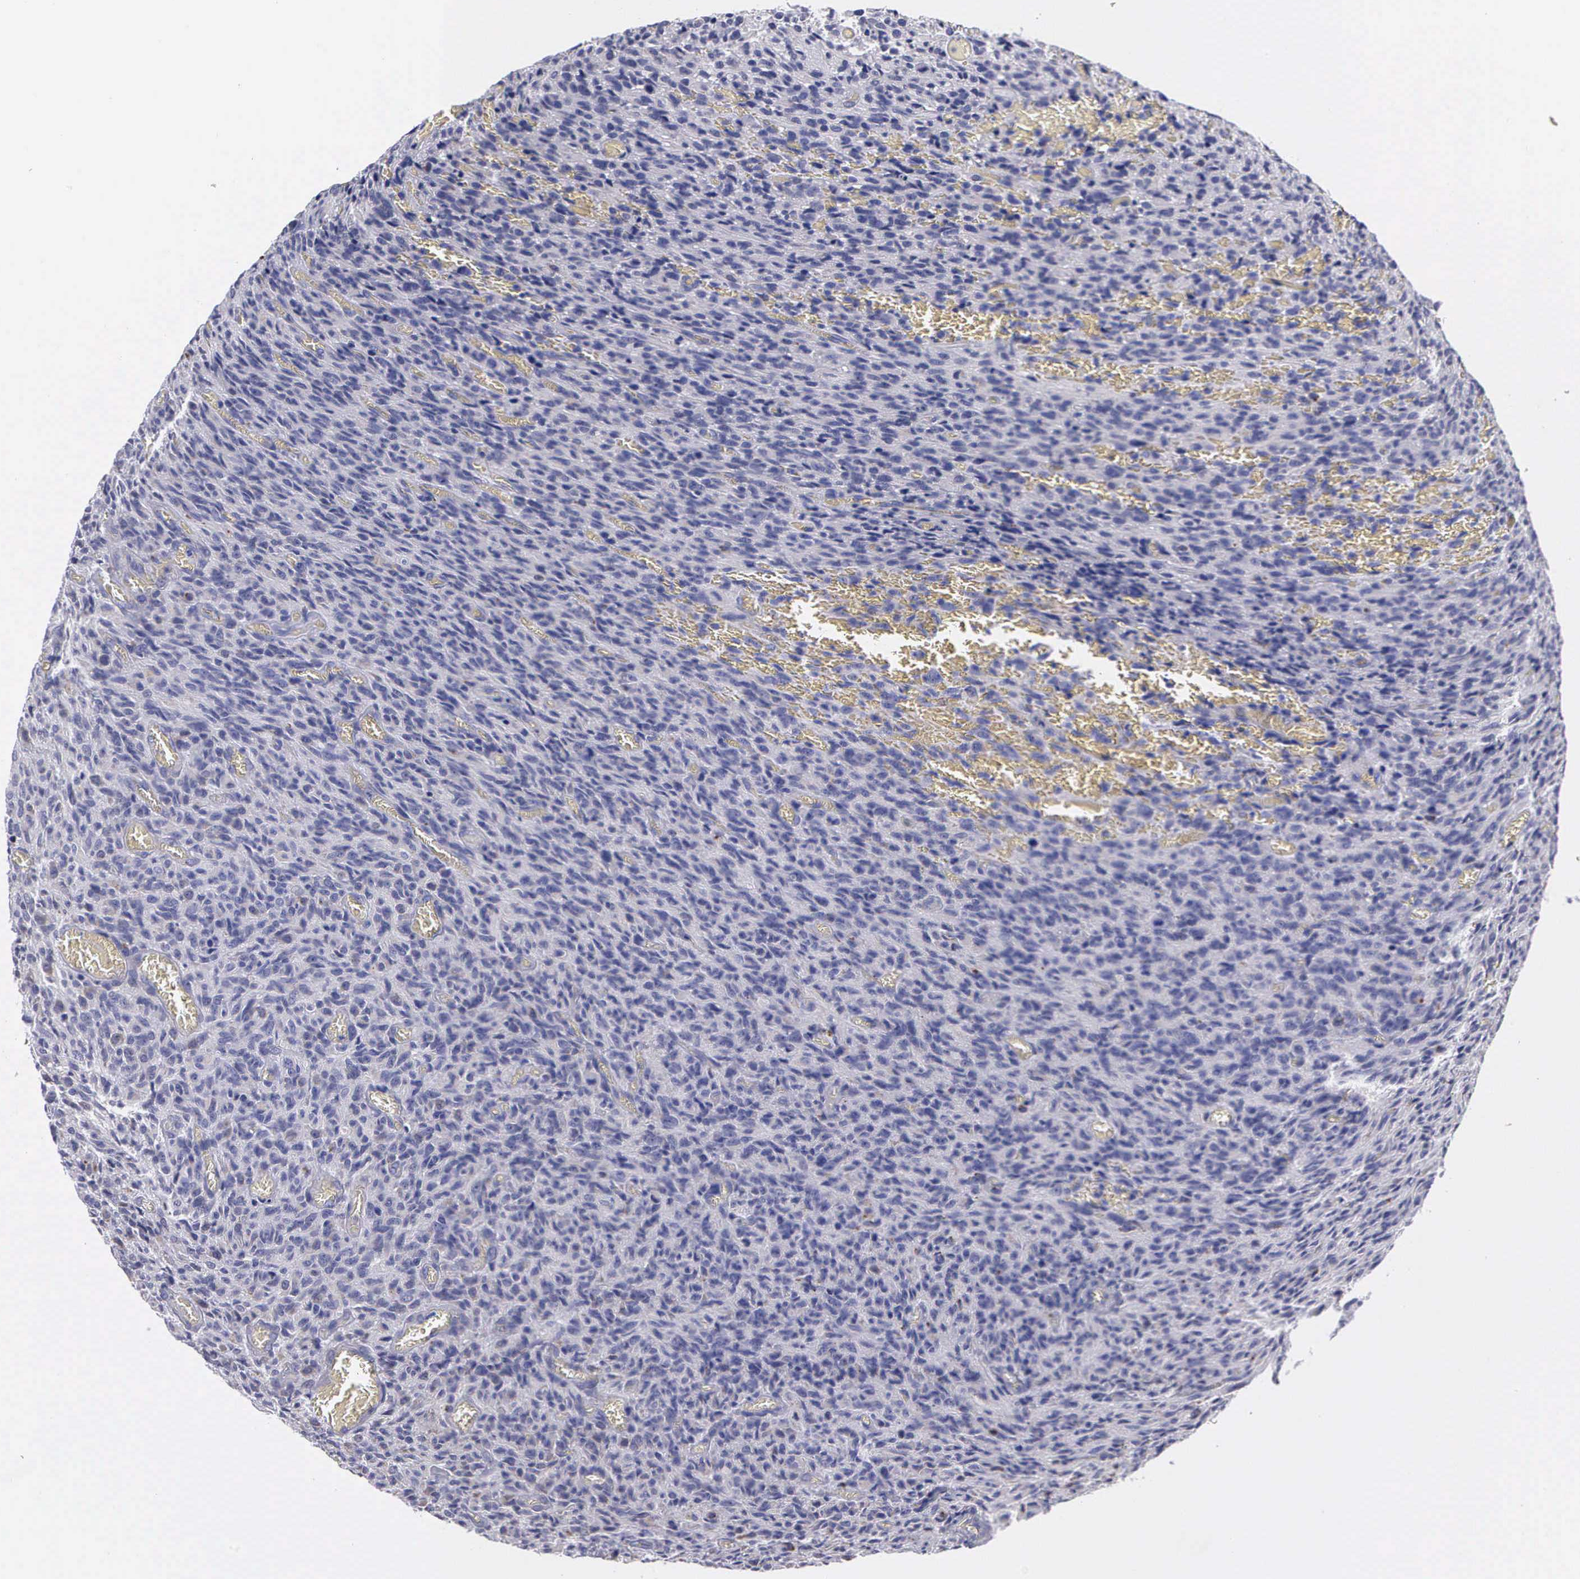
{"staining": {"intensity": "negative", "quantity": "none", "location": "none"}, "tissue": "glioma", "cell_type": "Tumor cells", "image_type": "cancer", "snomed": [{"axis": "morphology", "description": "Glioma, malignant, High grade"}, {"axis": "topography", "description": "Brain"}], "caption": "Immunohistochemical staining of human glioma demonstrates no significant staining in tumor cells.", "gene": "CRELD2", "patient": {"sex": "male", "age": 56}}